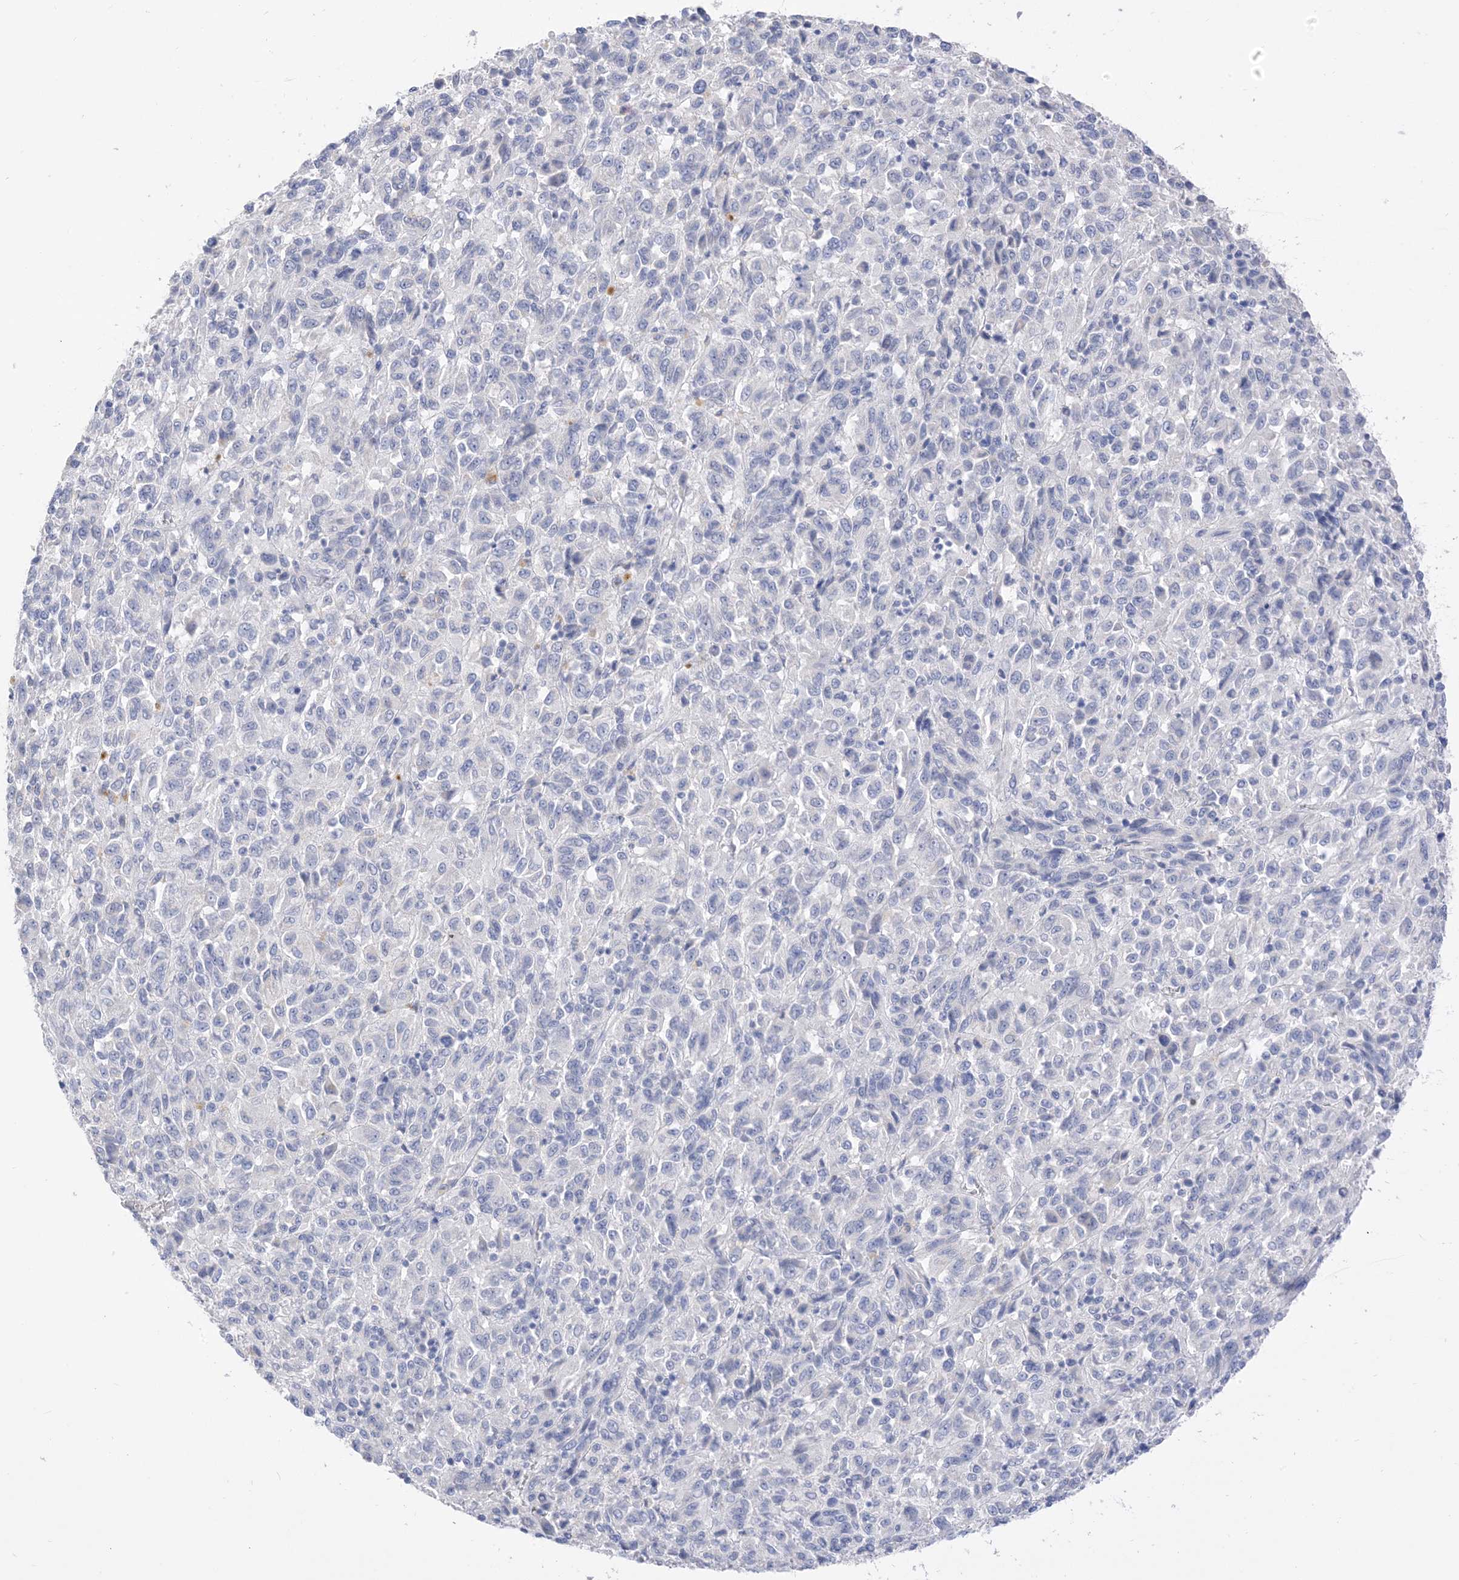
{"staining": {"intensity": "negative", "quantity": "none", "location": "none"}, "tissue": "melanoma", "cell_type": "Tumor cells", "image_type": "cancer", "snomed": [{"axis": "morphology", "description": "Malignant melanoma, Metastatic site"}, {"axis": "topography", "description": "Lung"}], "caption": "The image demonstrates no significant positivity in tumor cells of malignant melanoma (metastatic site).", "gene": "MUC17", "patient": {"sex": "male", "age": 64}}